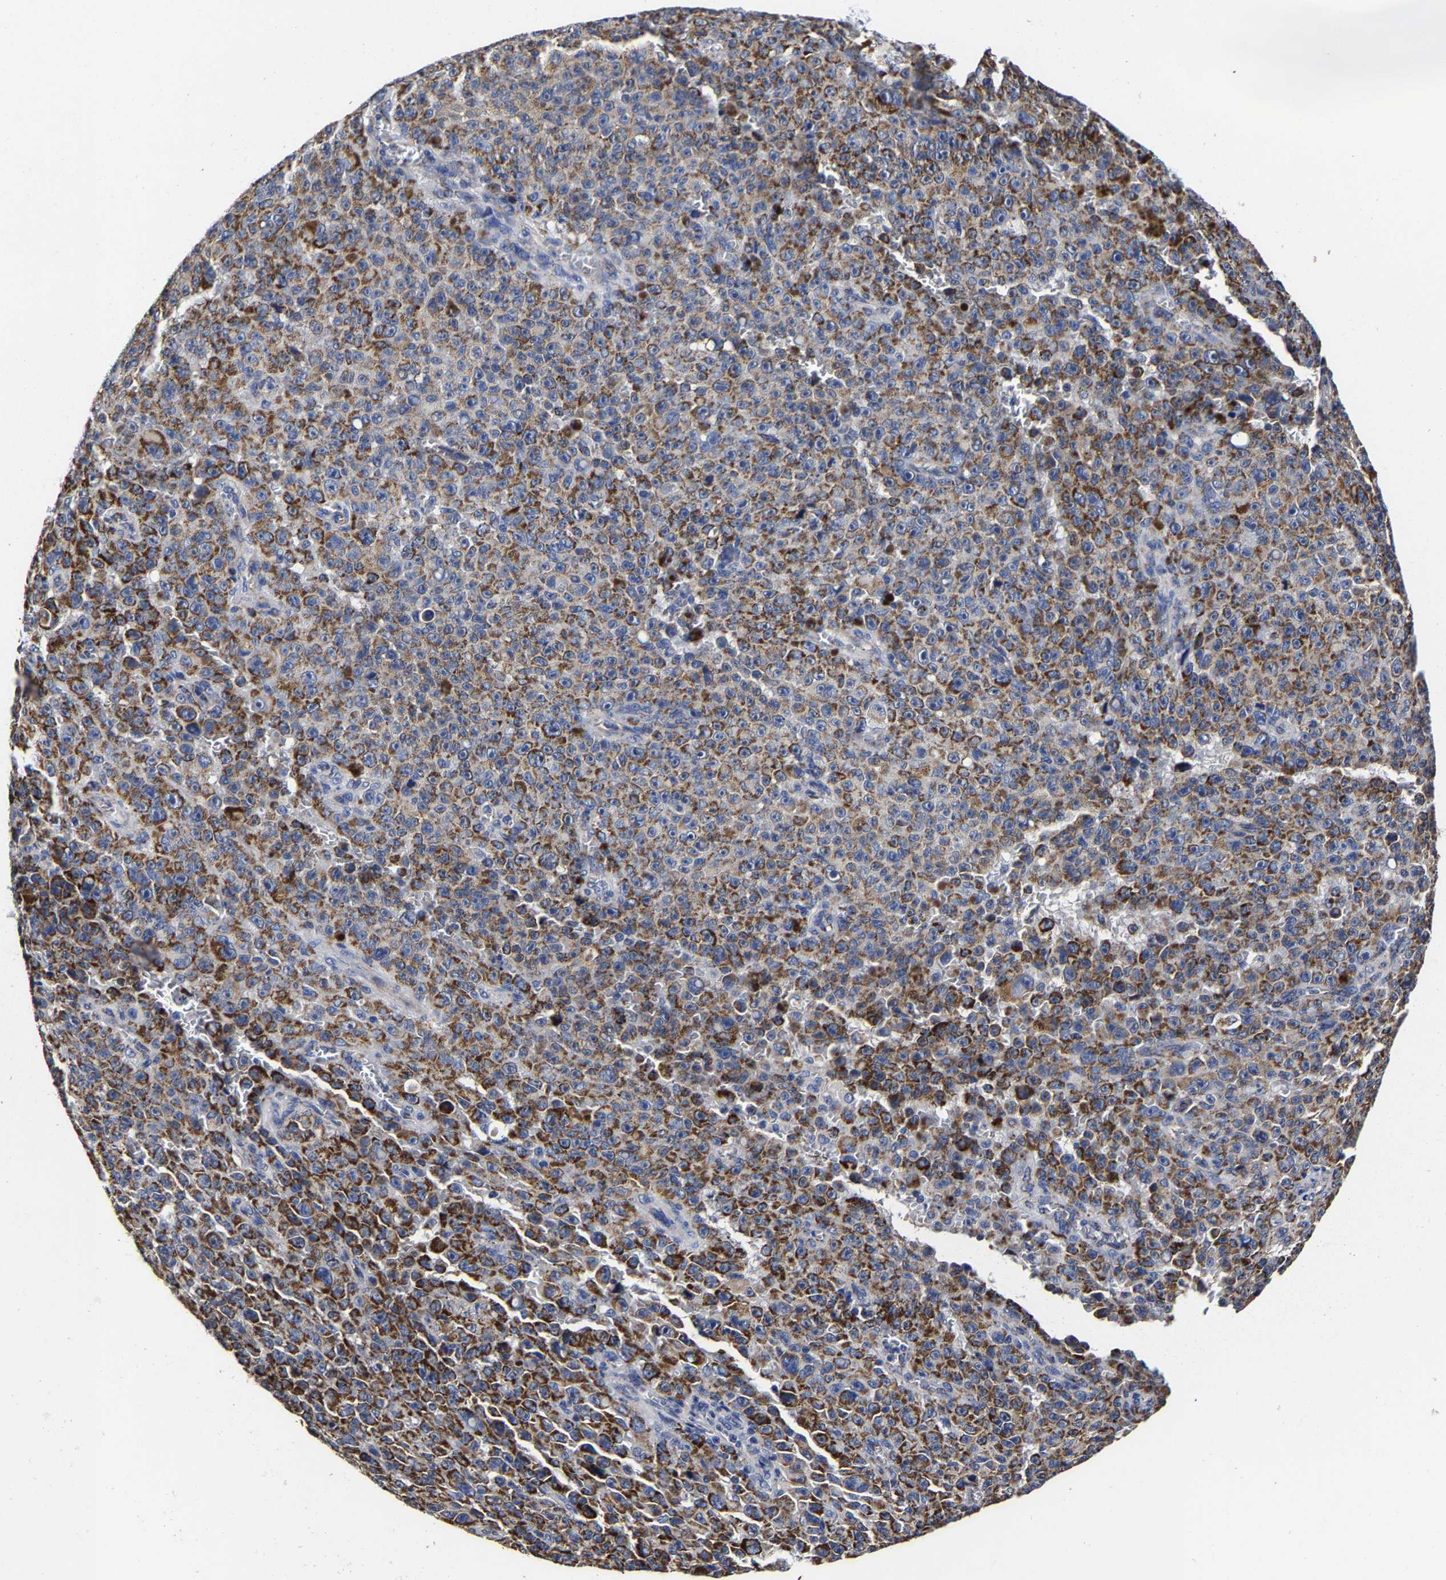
{"staining": {"intensity": "moderate", "quantity": ">75%", "location": "cytoplasmic/membranous"}, "tissue": "melanoma", "cell_type": "Tumor cells", "image_type": "cancer", "snomed": [{"axis": "morphology", "description": "Malignant melanoma, NOS"}, {"axis": "topography", "description": "Skin"}], "caption": "Malignant melanoma was stained to show a protein in brown. There is medium levels of moderate cytoplasmic/membranous staining in about >75% of tumor cells. (Stains: DAB (3,3'-diaminobenzidine) in brown, nuclei in blue, Microscopy: brightfield microscopy at high magnification).", "gene": "AASS", "patient": {"sex": "female", "age": 82}}